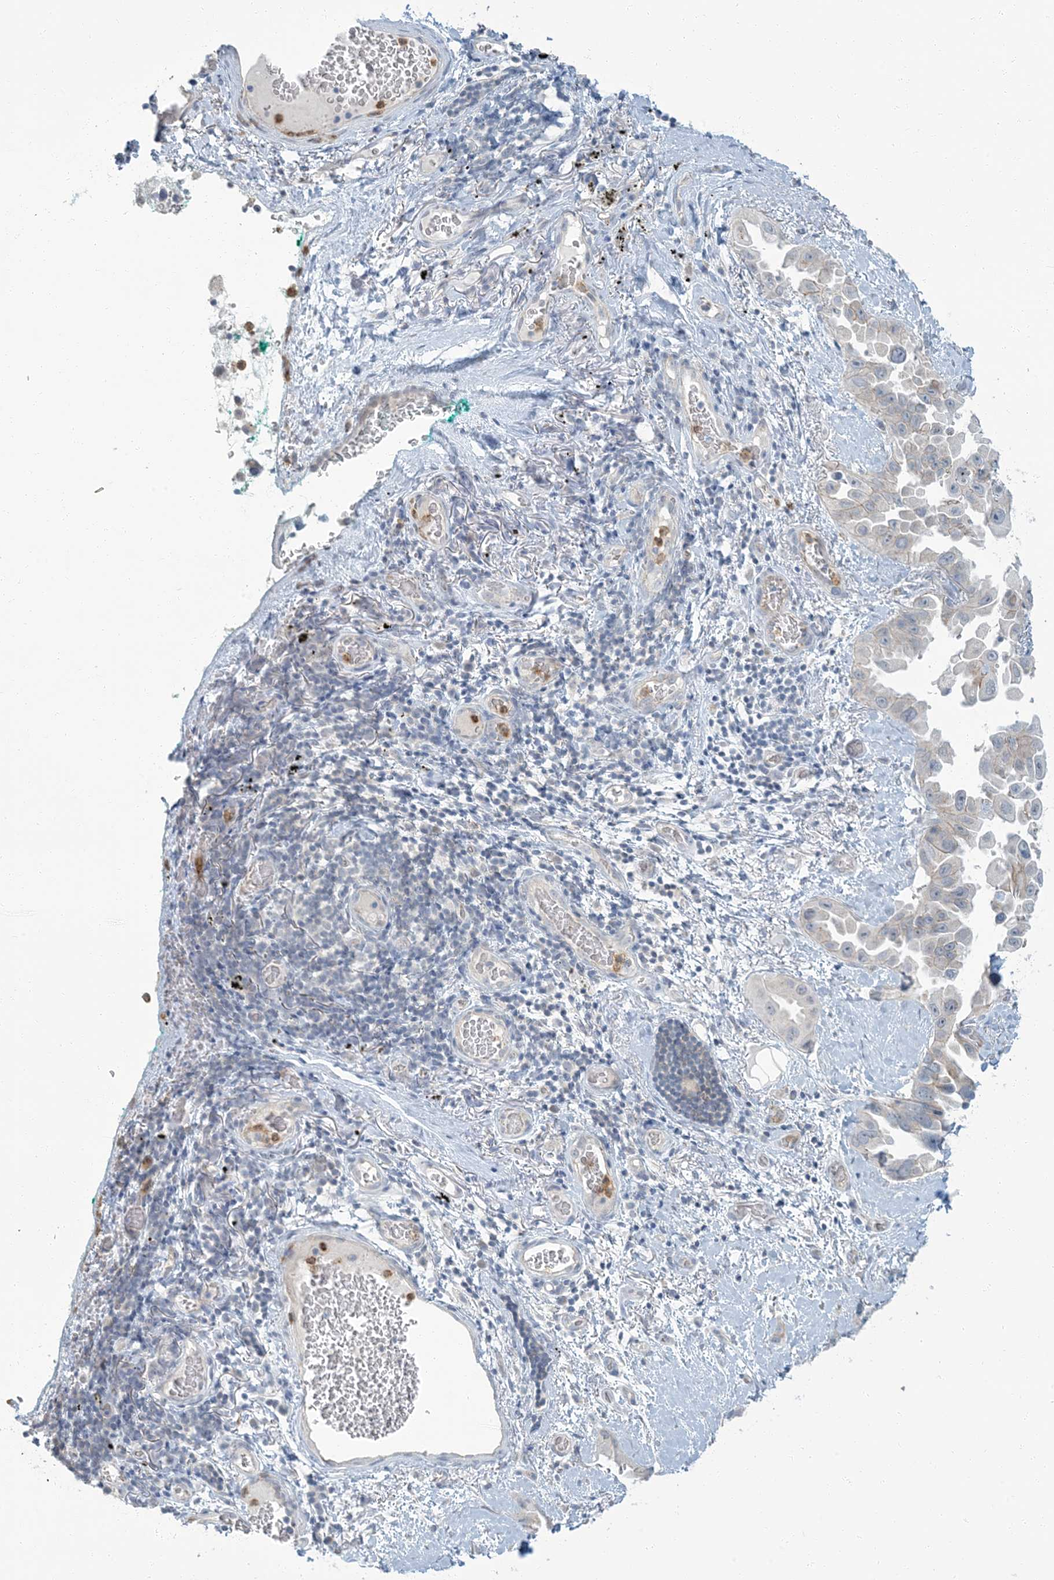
{"staining": {"intensity": "negative", "quantity": "none", "location": "none"}, "tissue": "lung cancer", "cell_type": "Tumor cells", "image_type": "cancer", "snomed": [{"axis": "morphology", "description": "Adenocarcinoma, NOS"}, {"axis": "topography", "description": "Lung"}], "caption": "Photomicrograph shows no protein staining in tumor cells of lung cancer (adenocarcinoma) tissue.", "gene": "EPHA4", "patient": {"sex": "female", "age": 67}}